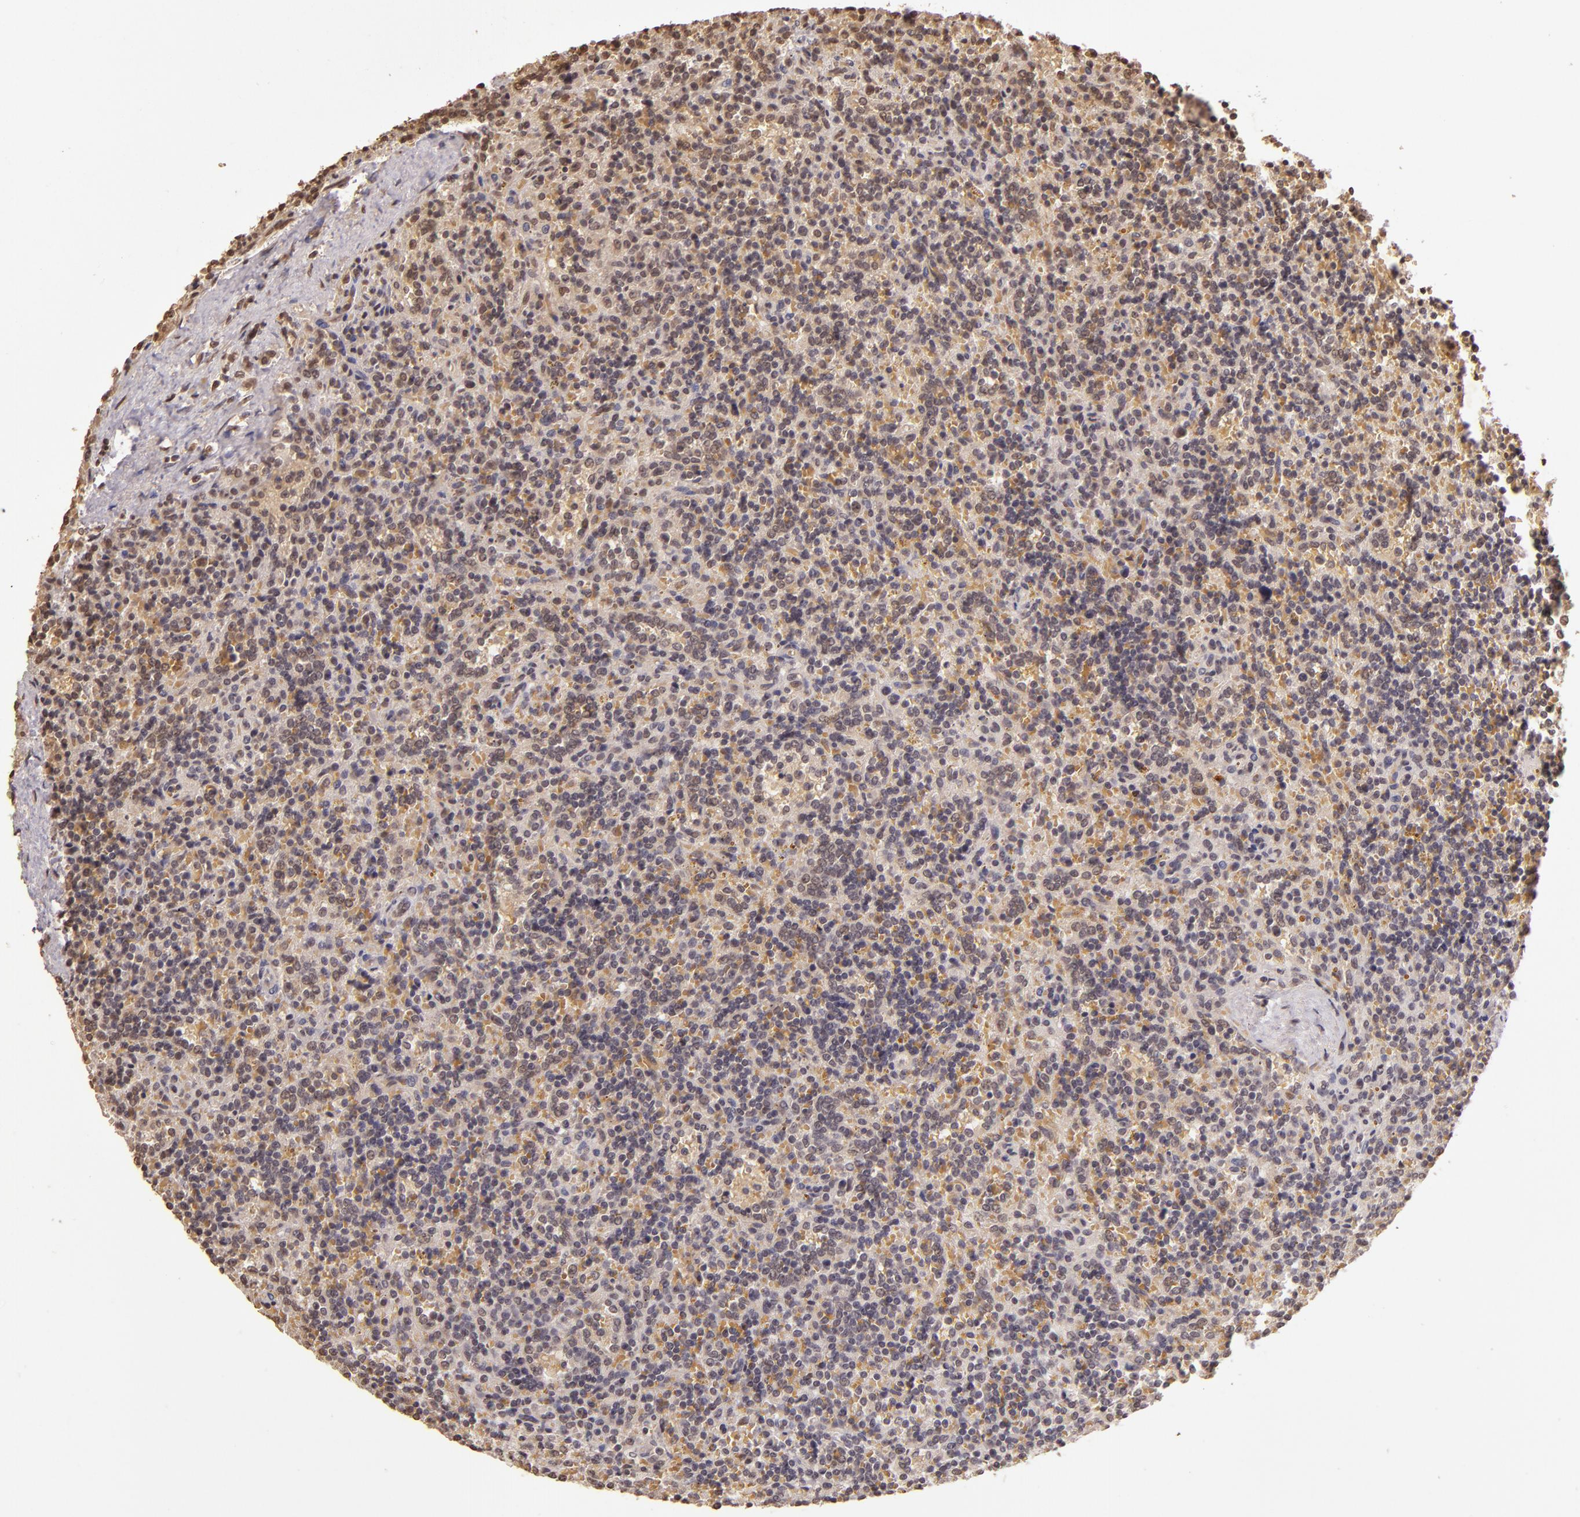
{"staining": {"intensity": "weak", "quantity": "25%-75%", "location": "cytoplasmic/membranous"}, "tissue": "lymphoma", "cell_type": "Tumor cells", "image_type": "cancer", "snomed": [{"axis": "morphology", "description": "Malignant lymphoma, non-Hodgkin's type, Low grade"}, {"axis": "topography", "description": "Spleen"}], "caption": "Human lymphoma stained with a brown dye displays weak cytoplasmic/membranous positive expression in about 25%-75% of tumor cells.", "gene": "CUL1", "patient": {"sex": "male", "age": 67}}